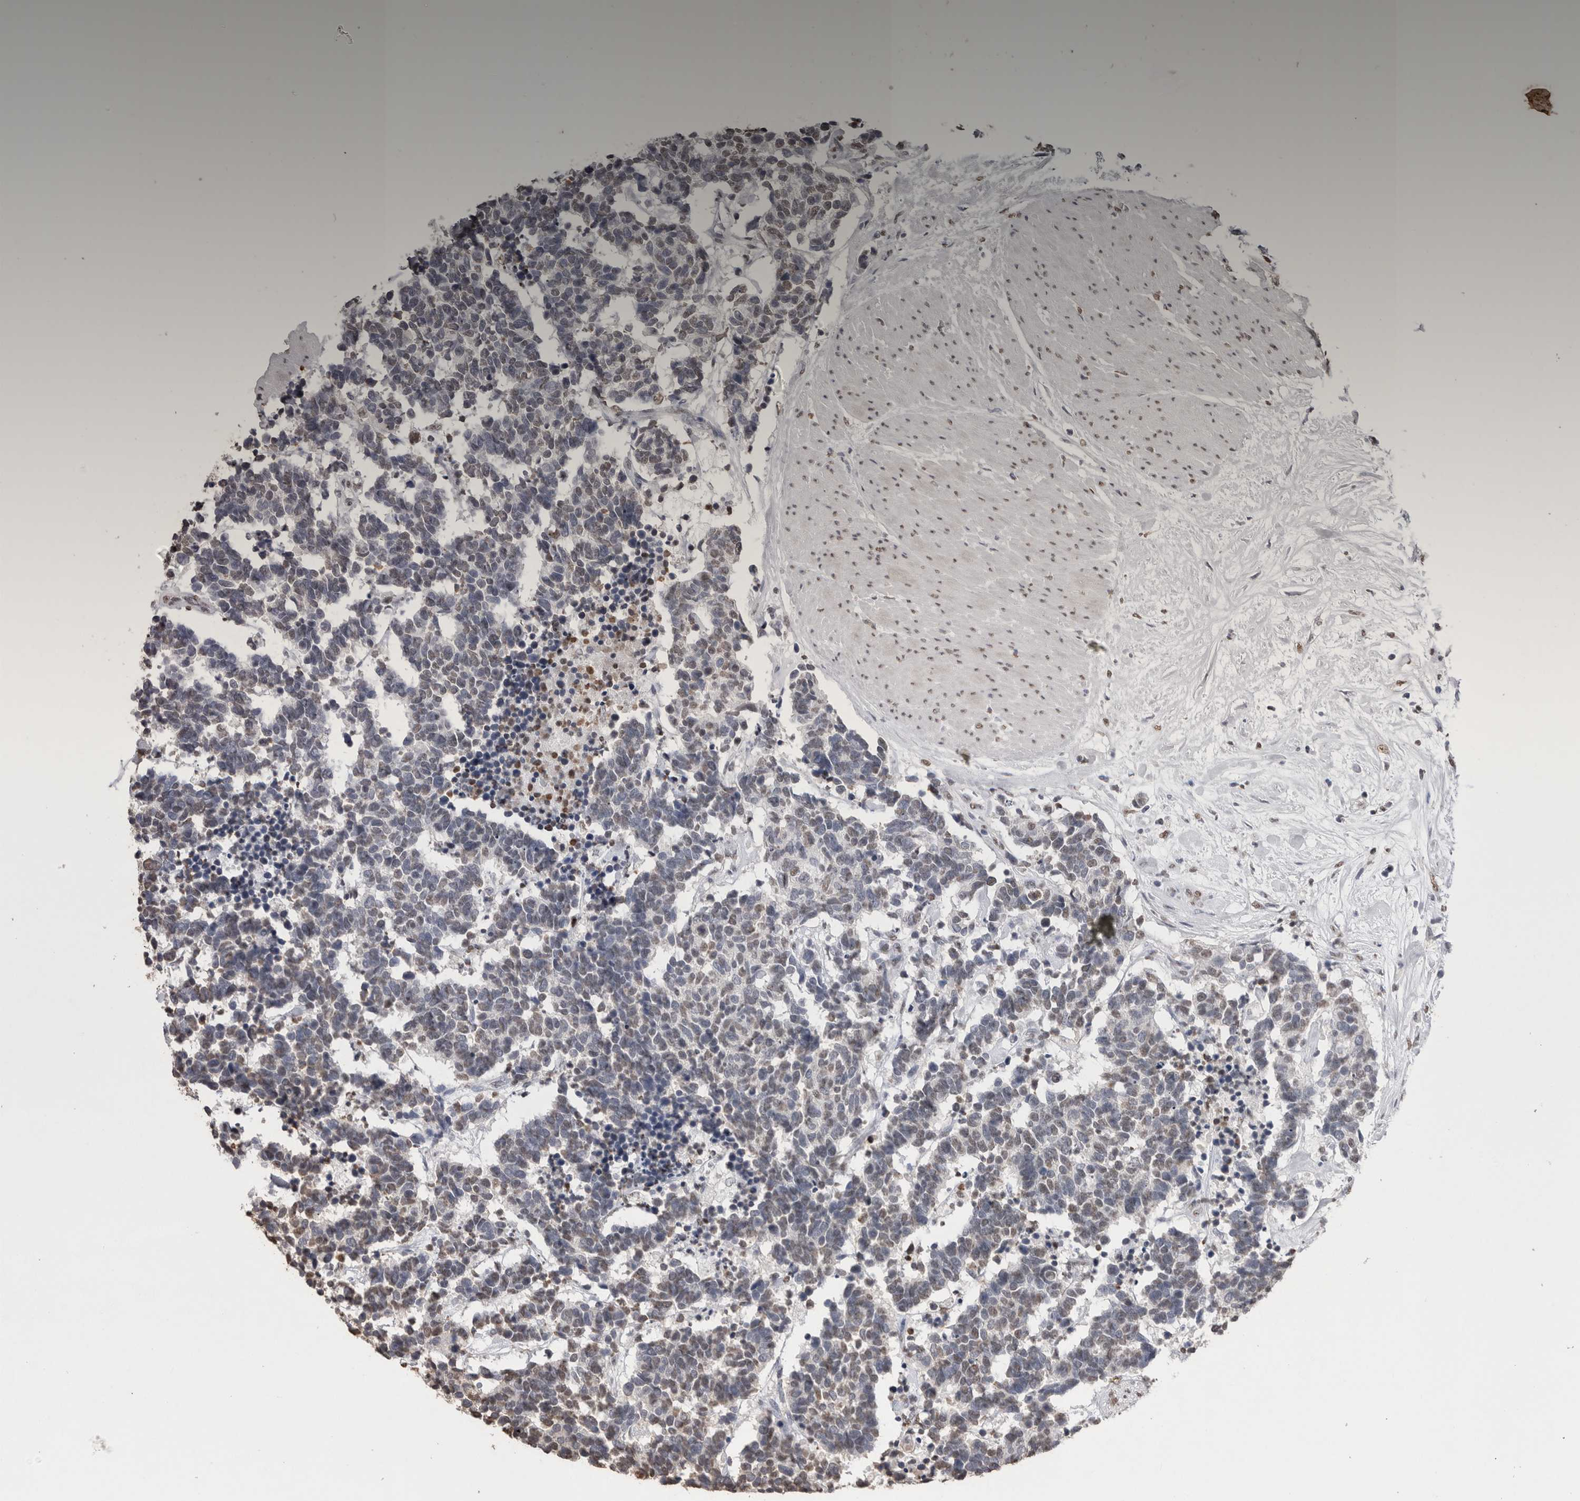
{"staining": {"intensity": "weak", "quantity": "<25%", "location": "nuclear"}, "tissue": "carcinoid", "cell_type": "Tumor cells", "image_type": "cancer", "snomed": [{"axis": "morphology", "description": "Carcinoma, NOS"}, {"axis": "morphology", "description": "Carcinoid, malignant, NOS"}, {"axis": "topography", "description": "Urinary bladder"}], "caption": "A photomicrograph of human carcinoid is negative for staining in tumor cells.", "gene": "NTHL1", "patient": {"sex": "male", "age": 57}}